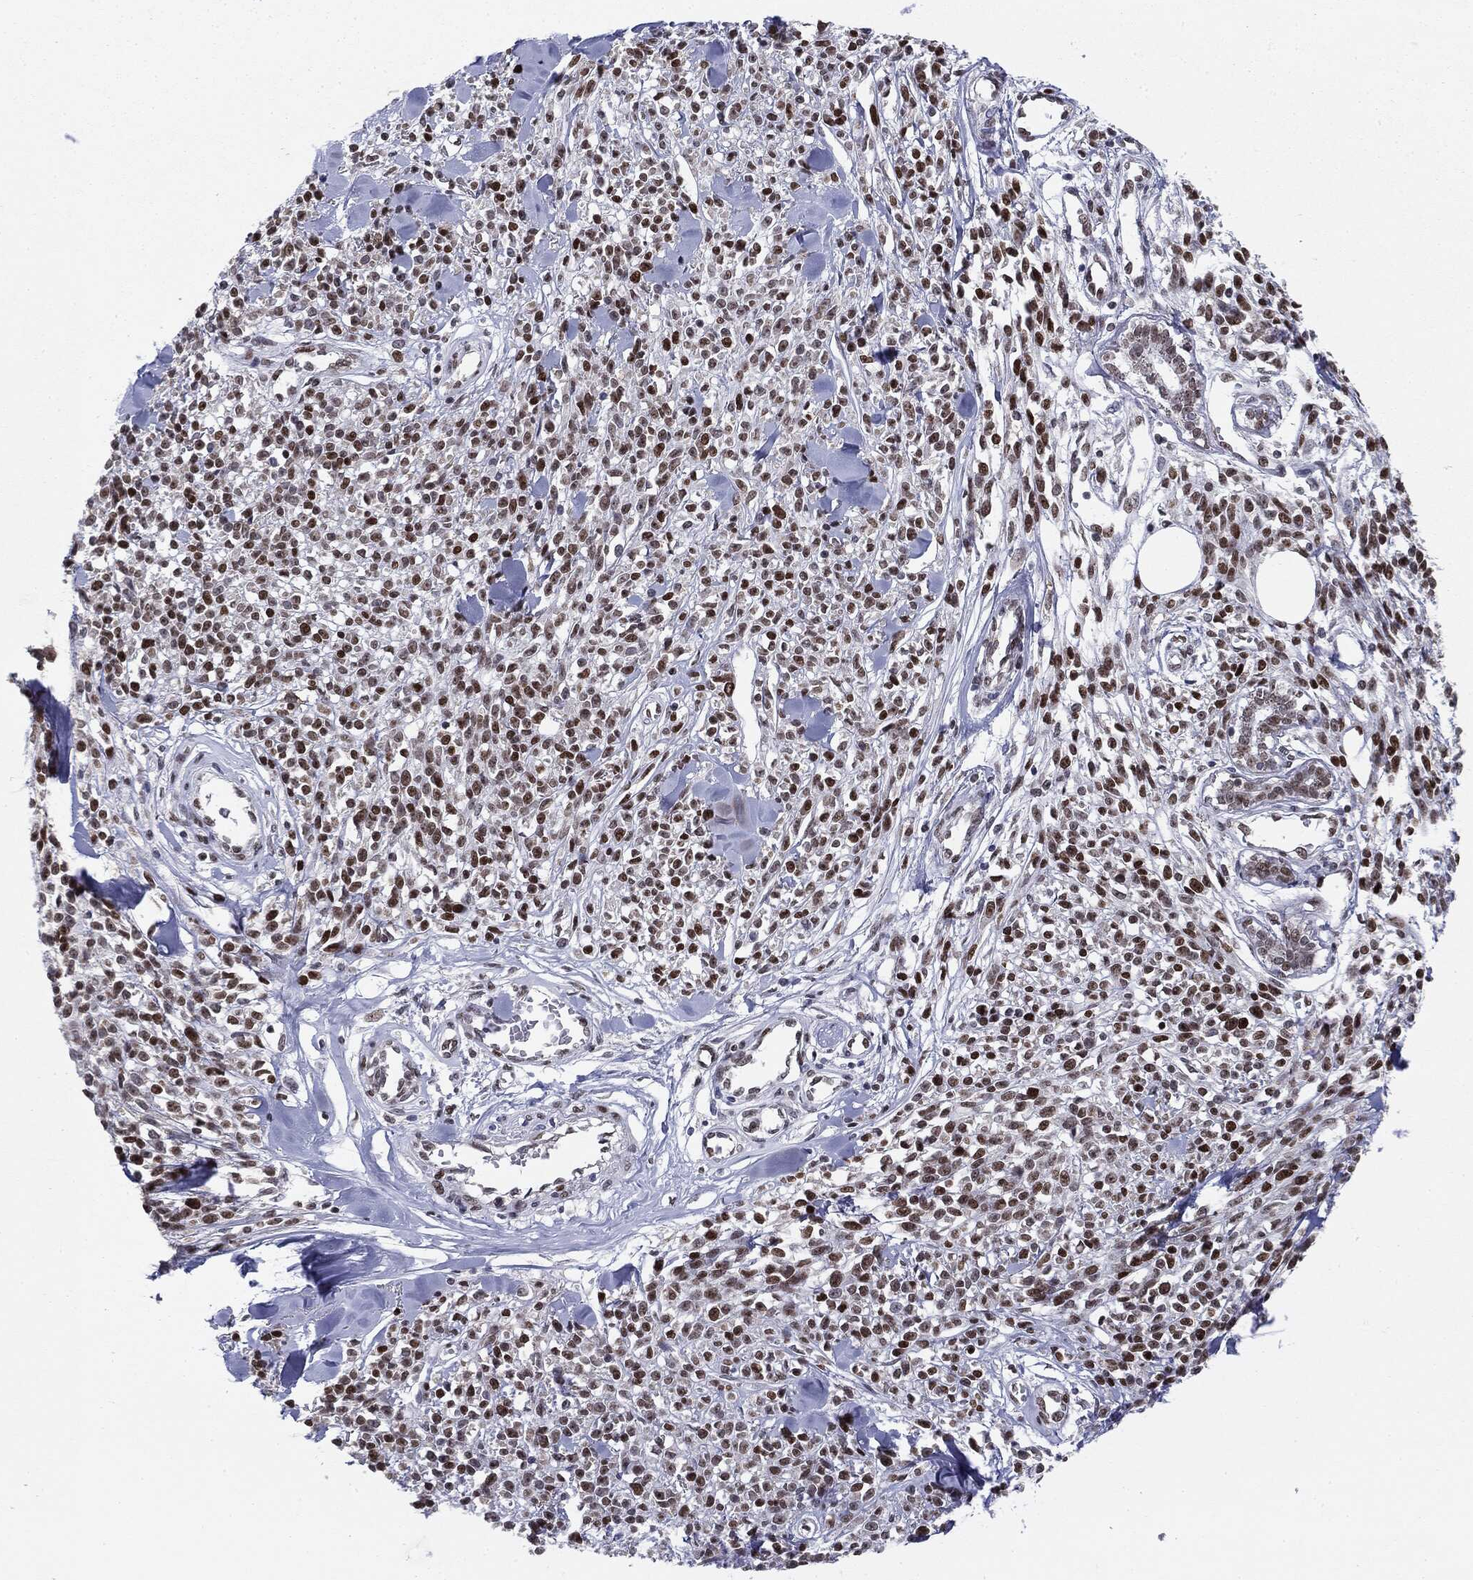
{"staining": {"intensity": "strong", "quantity": ">75%", "location": "nuclear"}, "tissue": "melanoma", "cell_type": "Tumor cells", "image_type": "cancer", "snomed": [{"axis": "morphology", "description": "Malignant melanoma, NOS"}, {"axis": "topography", "description": "Skin"}, {"axis": "topography", "description": "Skin of trunk"}], "caption": "The photomicrograph displays immunohistochemical staining of malignant melanoma. There is strong nuclear expression is appreciated in about >75% of tumor cells.", "gene": "MDC1", "patient": {"sex": "male", "age": 74}}